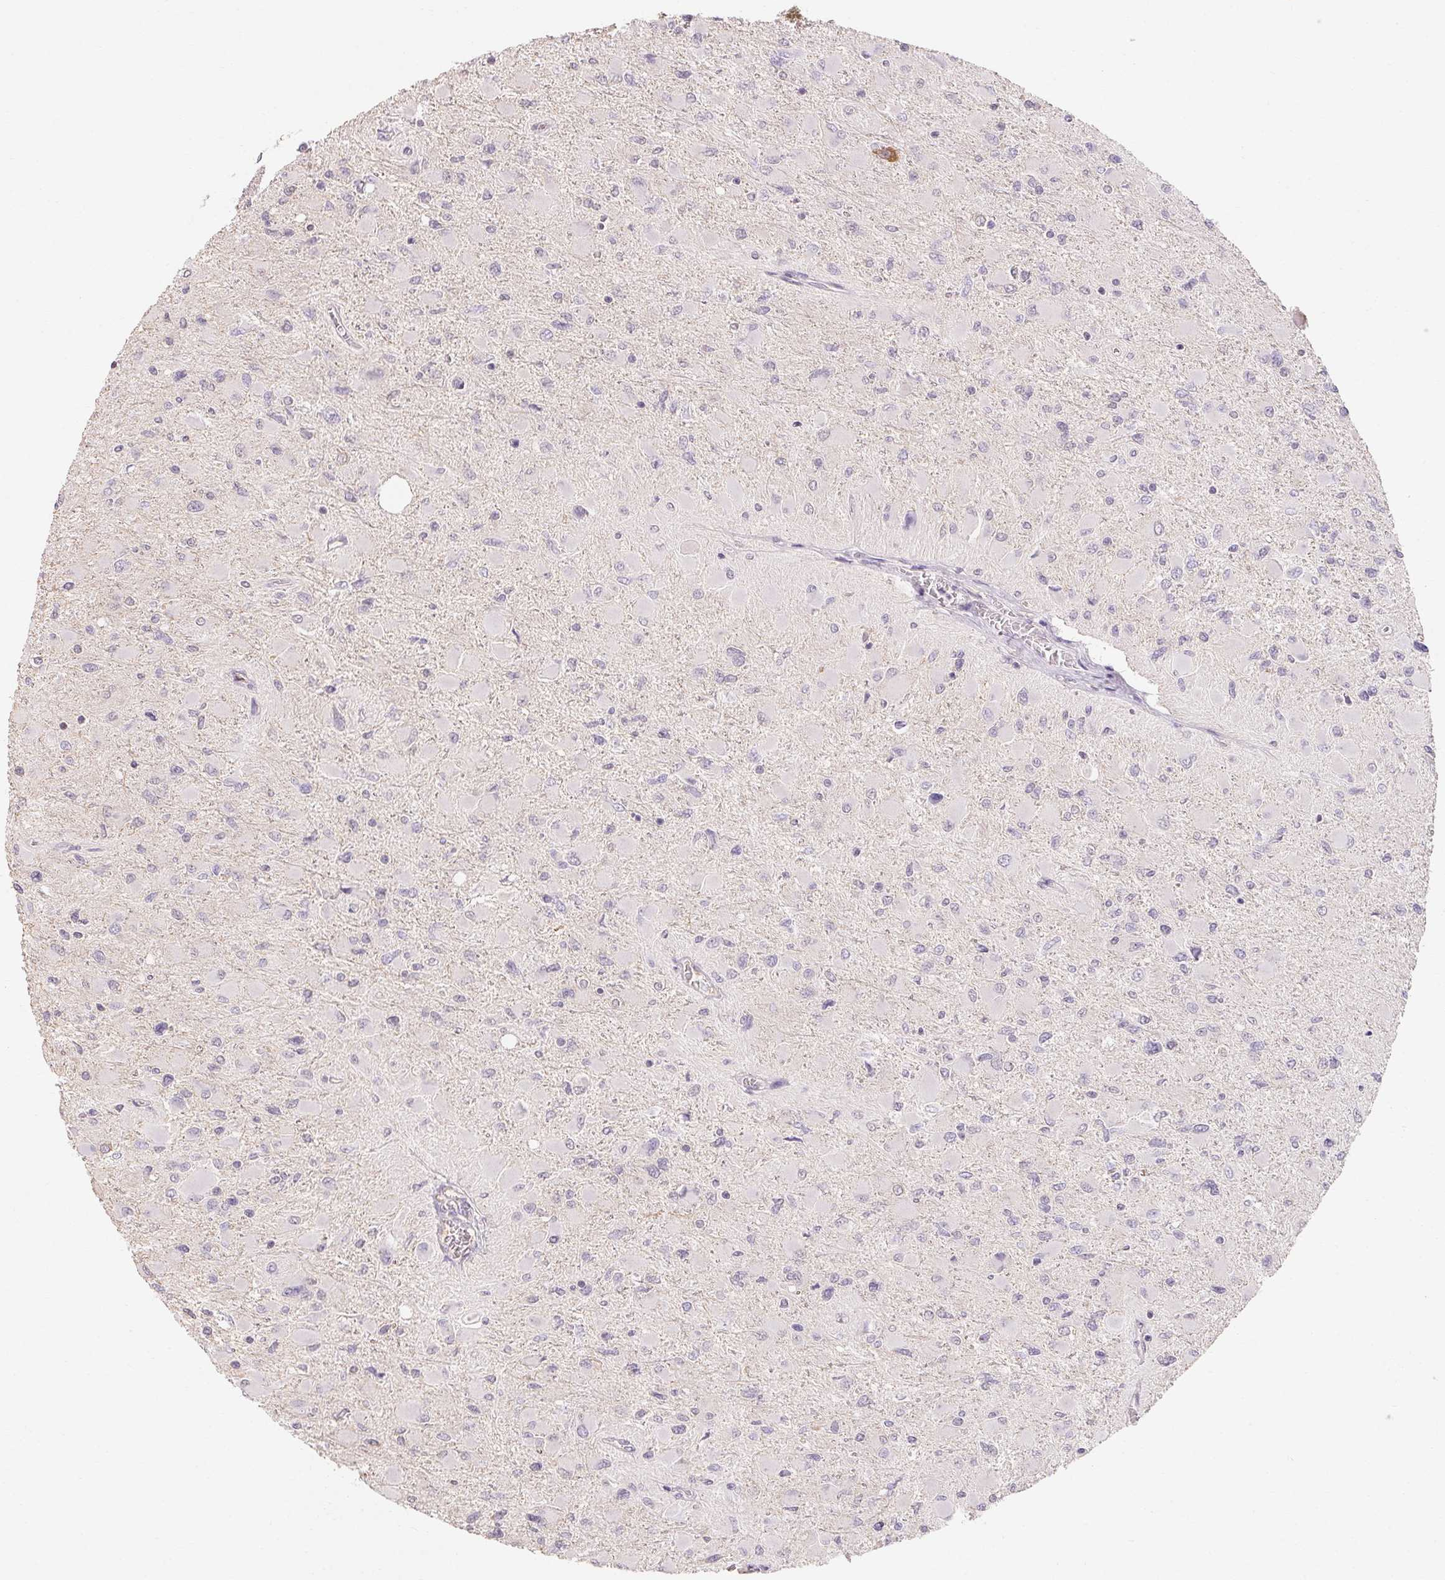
{"staining": {"intensity": "negative", "quantity": "none", "location": "none"}, "tissue": "glioma", "cell_type": "Tumor cells", "image_type": "cancer", "snomed": [{"axis": "morphology", "description": "Glioma, malignant, High grade"}, {"axis": "topography", "description": "Cerebral cortex"}], "caption": "DAB (3,3'-diaminobenzidine) immunohistochemical staining of human malignant high-grade glioma reveals no significant expression in tumor cells. (Stains: DAB (3,3'-diaminobenzidine) IHC with hematoxylin counter stain, Microscopy: brightfield microscopy at high magnification).", "gene": "MAP7D2", "patient": {"sex": "female", "age": 36}}